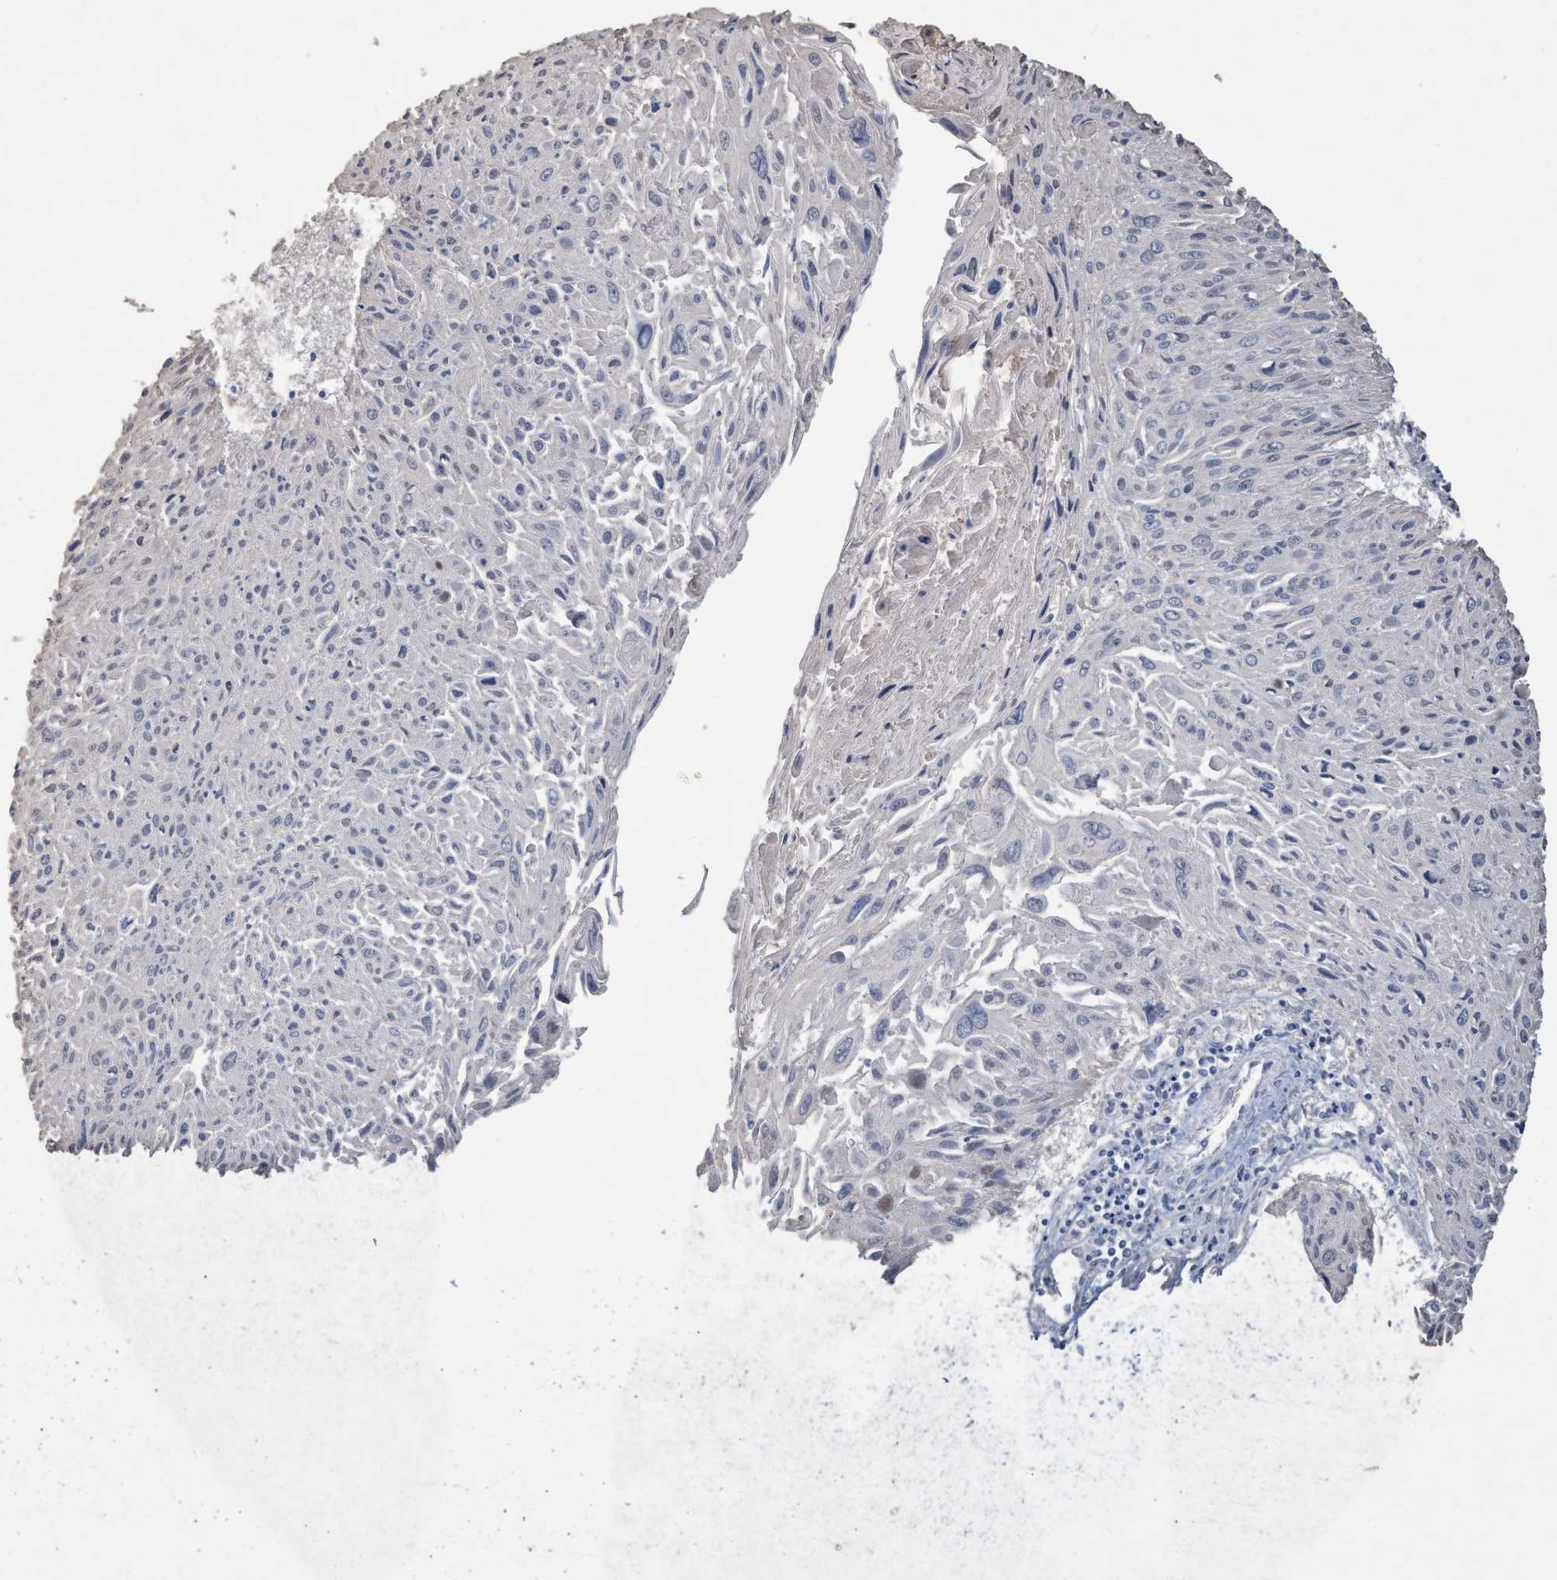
{"staining": {"intensity": "negative", "quantity": "none", "location": "none"}, "tissue": "cervical cancer", "cell_type": "Tumor cells", "image_type": "cancer", "snomed": [{"axis": "morphology", "description": "Squamous cell carcinoma, NOS"}, {"axis": "topography", "description": "Cervix"}], "caption": "IHC of cervical squamous cell carcinoma shows no expression in tumor cells.", "gene": "BBS9", "patient": {"sex": "female", "age": 51}}